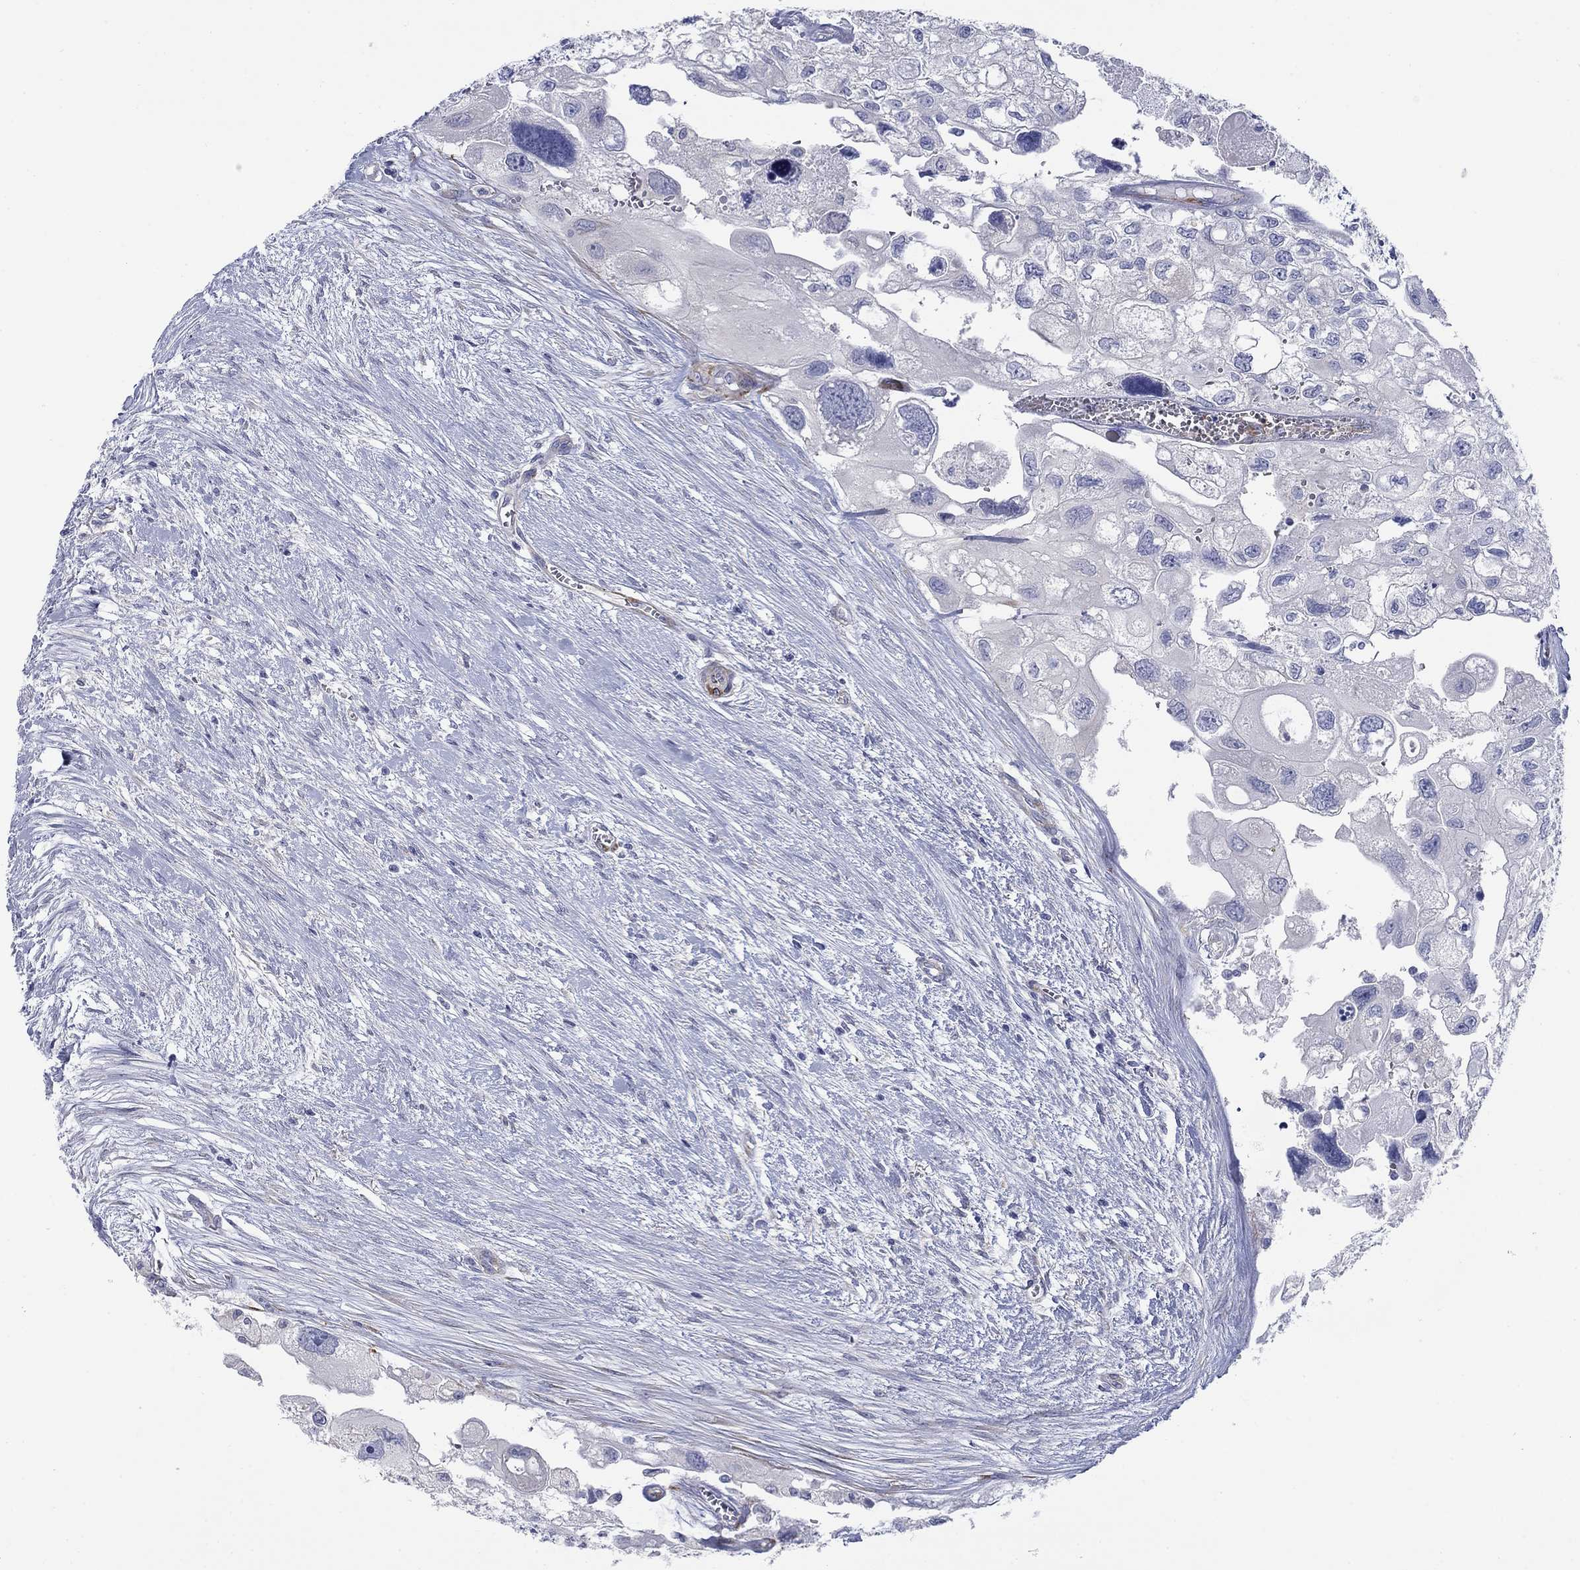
{"staining": {"intensity": "negative", "quantity": "none", "location": "none"}, "tissue": "urothelial cancer", "cell_type": "Tumor cells", "image_type": "cancer", "snomed": [{"axis": "morphology", "description": "Urothelial carcinoma, High grade"}, {"axis": "topography", "description": "Urinary bladder"}], "caption": "High magnification brightfield microscopy of urothelial cancer stained with DAB (3,3'-diaminobenzidine) (brown) and counterstained with hematoxylin (blue): tumor cells show no significant expression.", "gene": "PTPRZ1", "patient": {"sex": "male", "age": 59}}